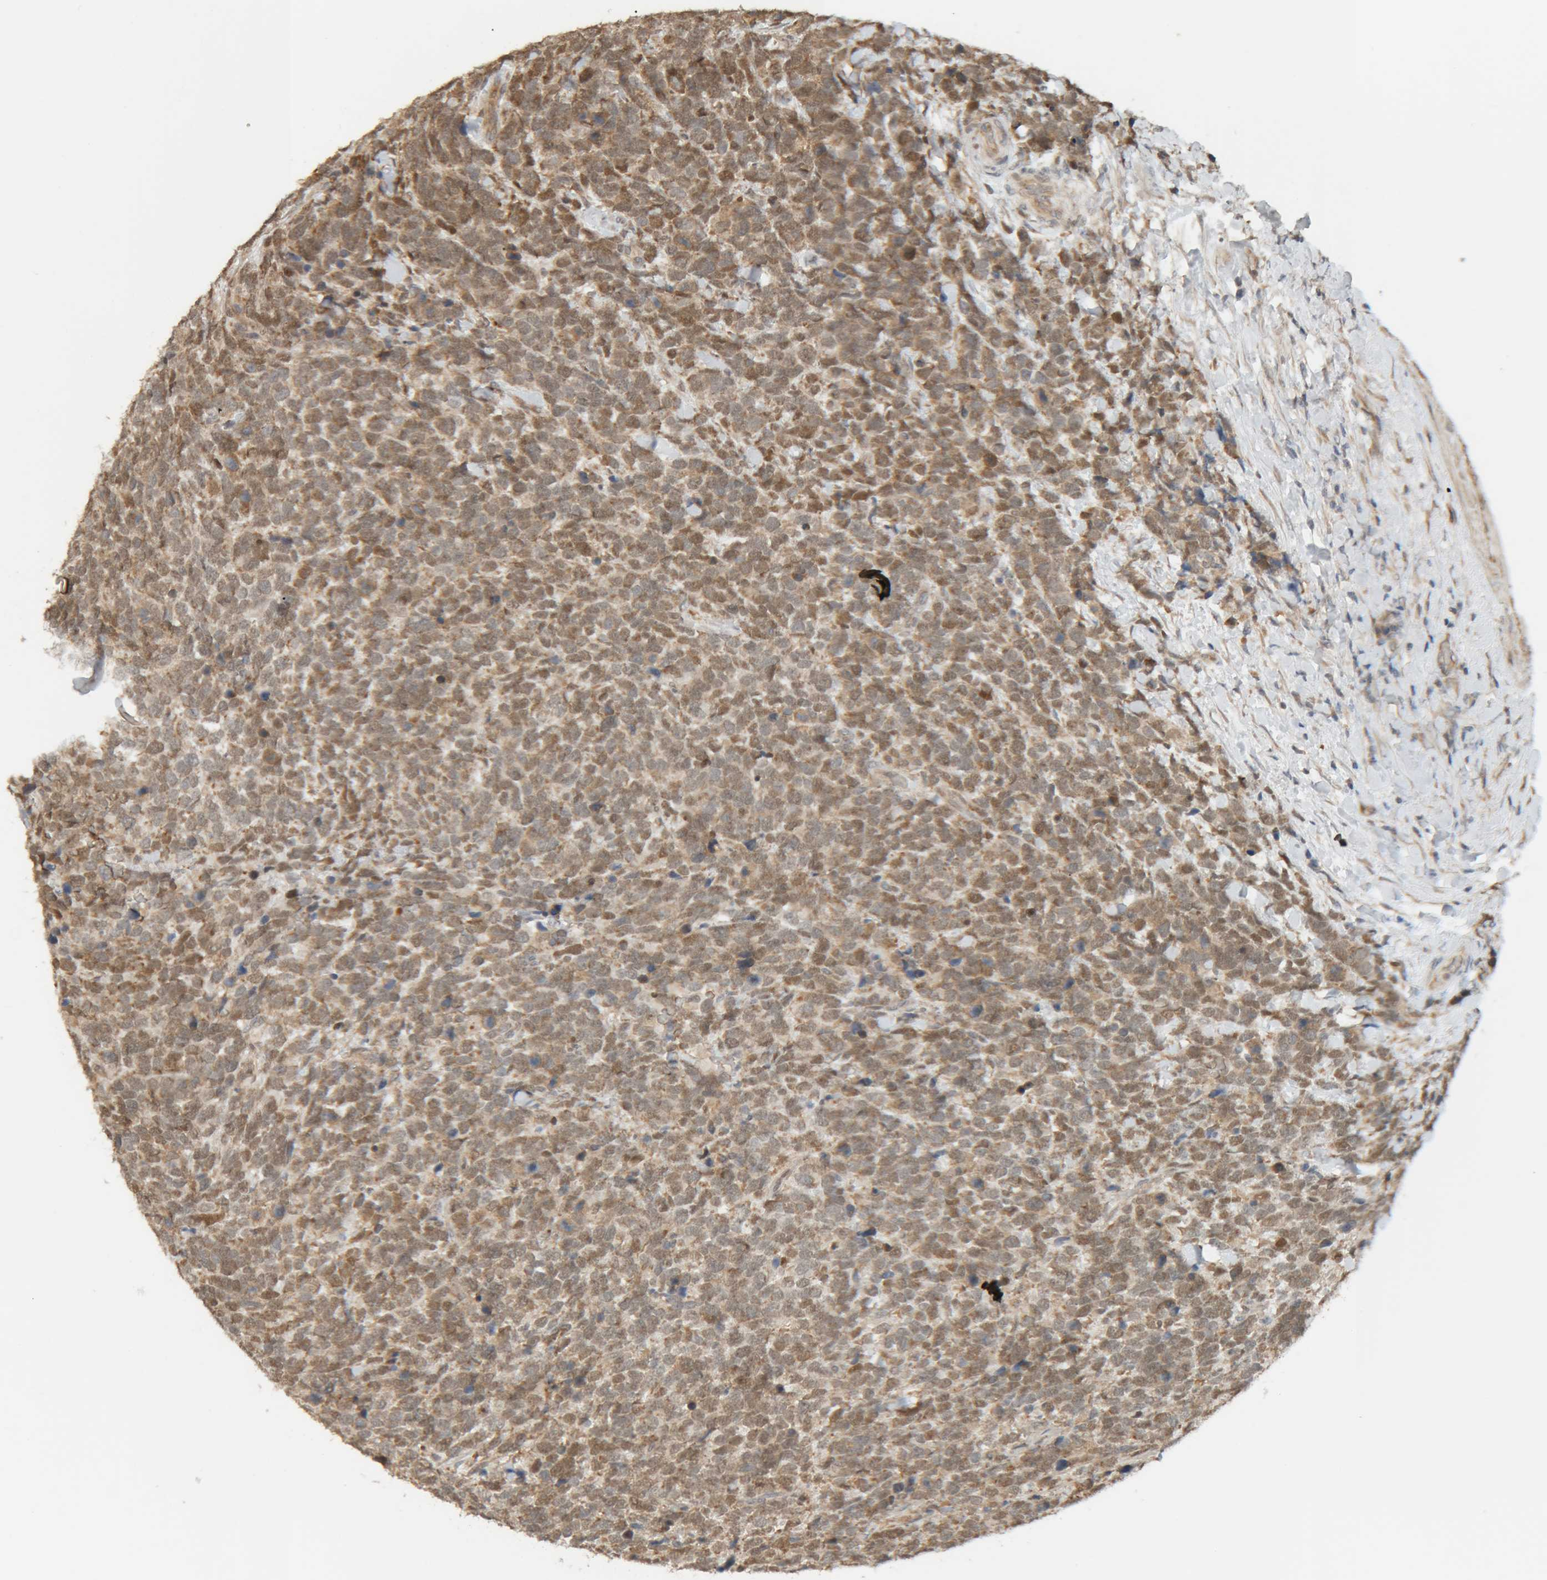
{"staining": {"intensity": "moderate", "quantity": ">75%", "location": "cytoplasmic/membranous,nuclear"}, "tissue": "urothelial cancer", "cell_type": "Tumor cells", "image_type": "cancer", "snomed": [{"axis": "morphology", "description": "Urothelial carcinoma, High grade"}, {"axis": "topography", "description": "Urinary bladder"}], "caption": "A micrograph of high-grade urothelial carcinoma stained for a protein demonstrates moderate cytoplasmic/membranous and nuclear brown staining in tumor cells. (IHC, brightfield microscopy, high magnification).", "gene": "GINS4", "patient": {"sex": "female", "age": 82}}